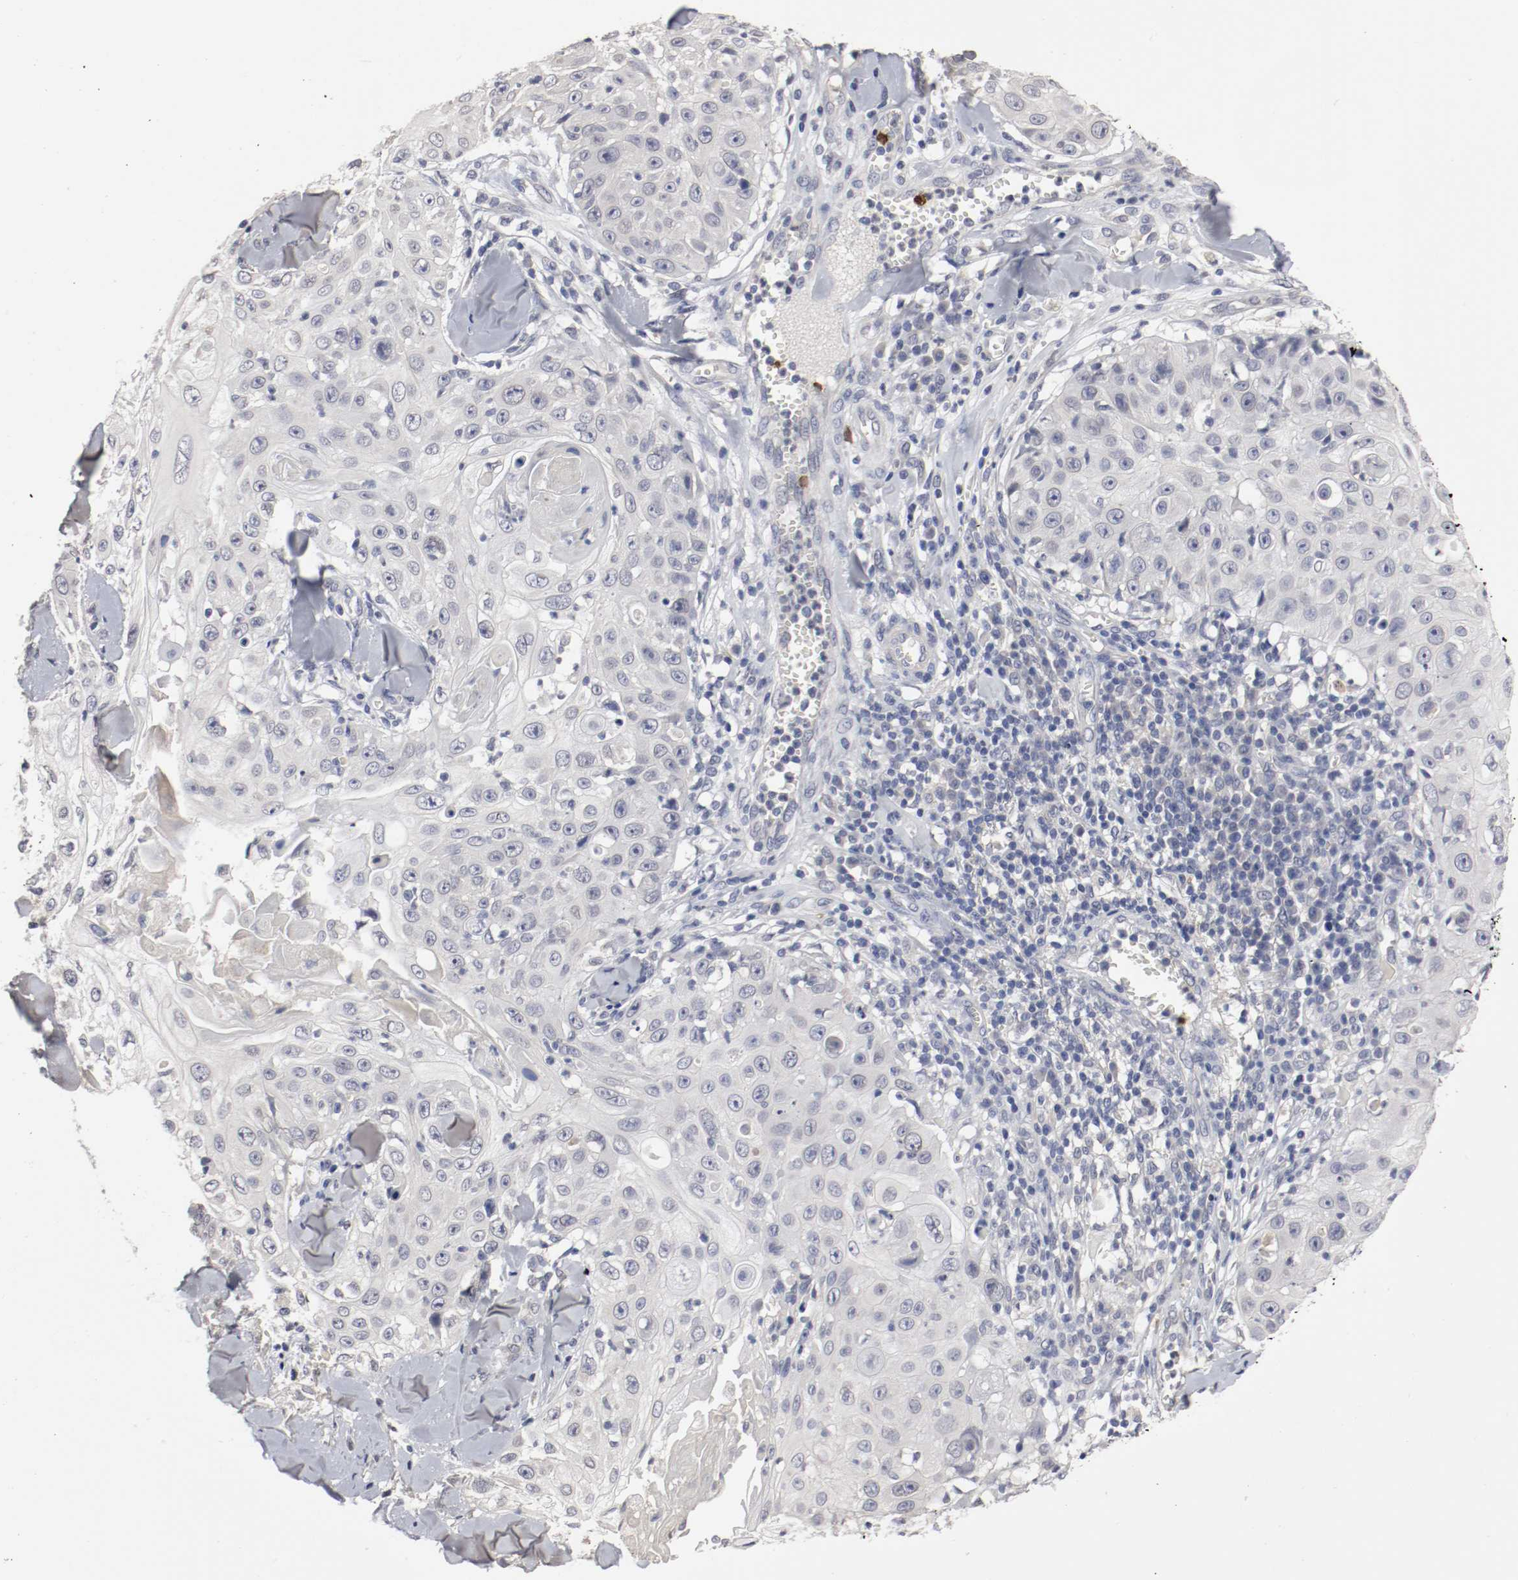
{"staining": {"intensity": "negative", "quantity": "none", "location": "none"}, "tissue": "skin cancer", "cell_type": "Tumor cells", "image_type": "cancer", "snomed": [{"axis": "morphology", "description": "Squamous cell carcinoma, NOS"}, {"axis": "topography", "description": "Skin"}], "caption": "Protein analysis of skin cancer (squamous cell carcinoma) exhibits no significant staining in tumor cells. Nuclei are stained in blue.", "gene": "CEBPE", "patient": {"sex": "male", "age": 86}}